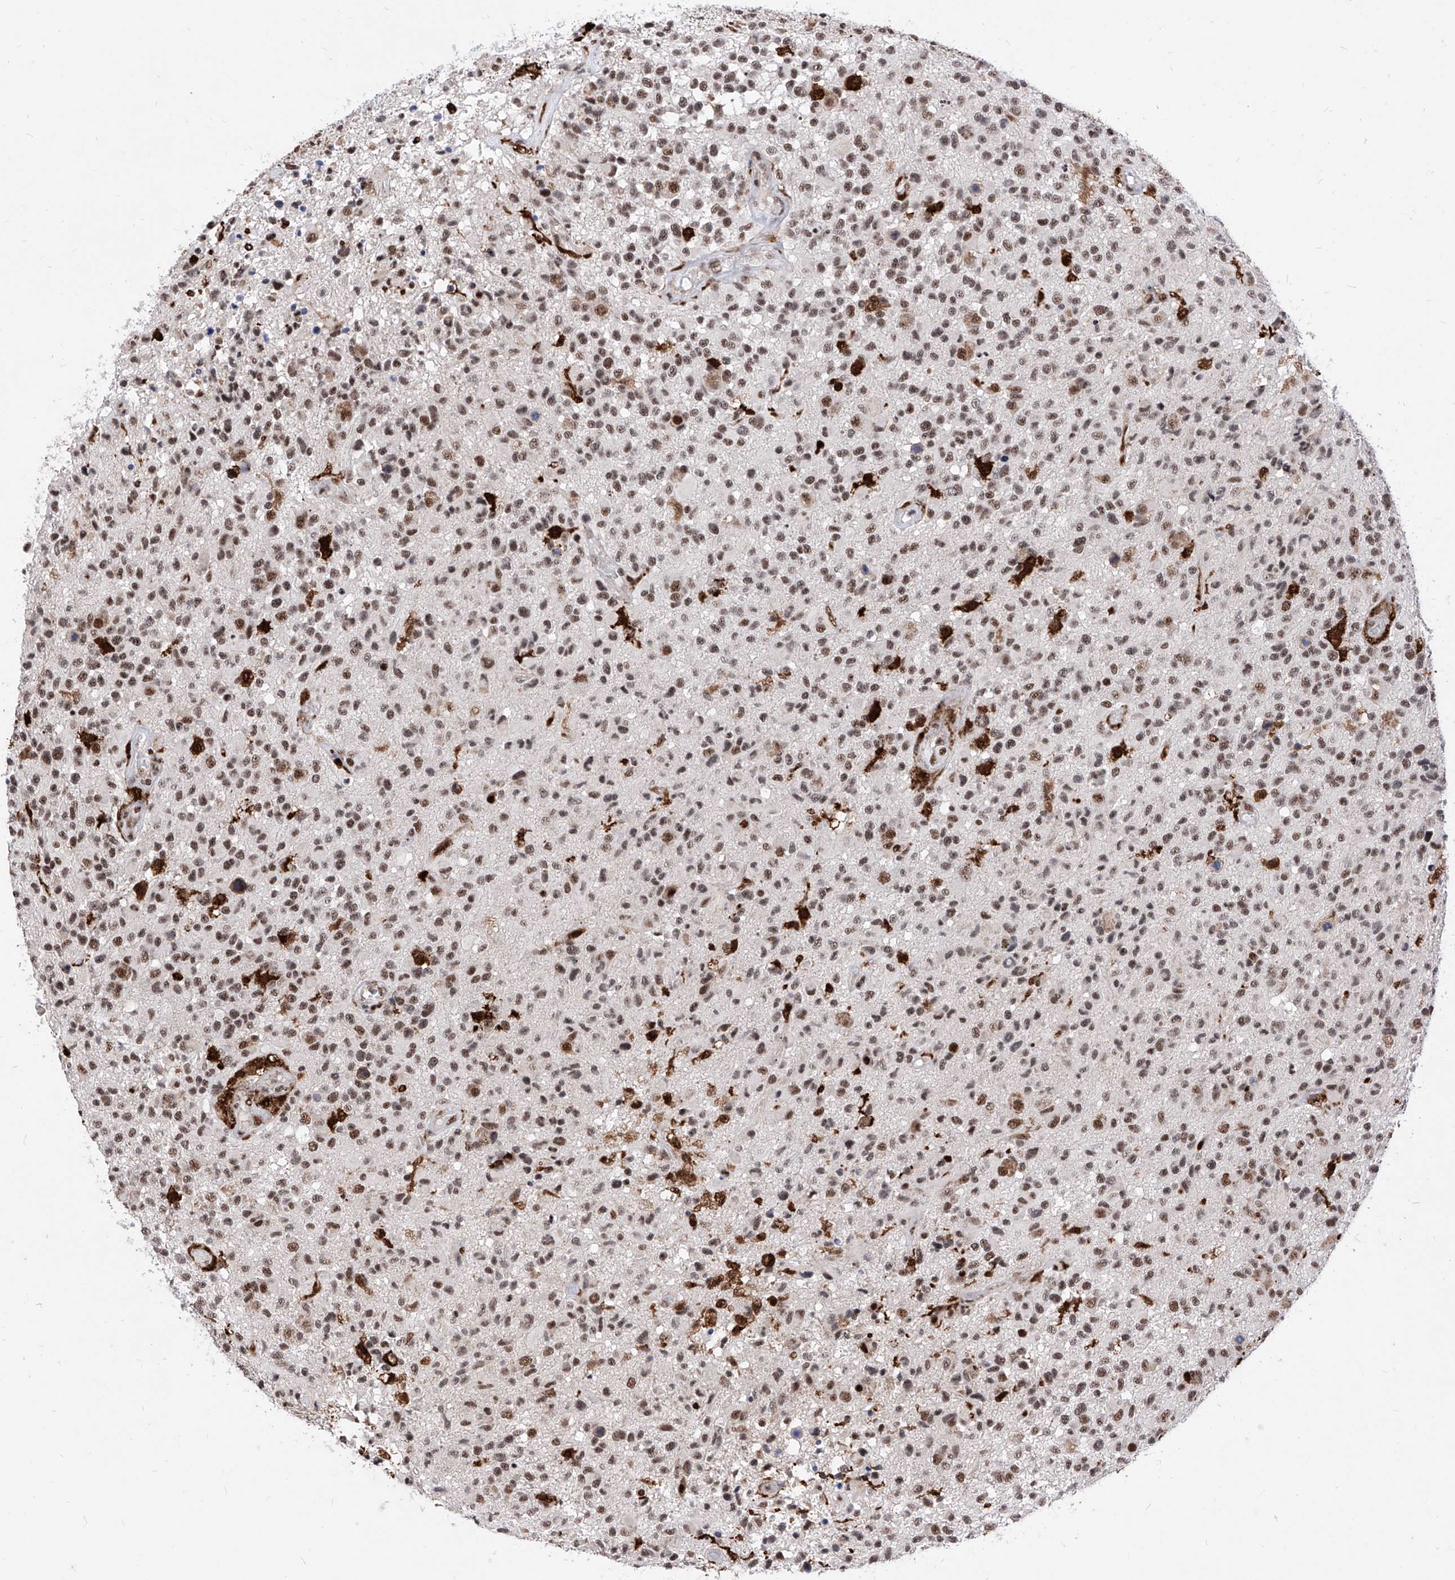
{"staining": {"intensity": "moderate", "quantity": ">75%", "location": "nuclear"}, "tissue": "glioma", "cell_type": "Tumor cells", "image_type": "cancer", "snomed": [{"axis": "morphology", "description": "Glioma, malignant, High grade"}, {"axis": "morphology", "description": "Glioblastoma, NOS"}, {"axis": "topography", "description": "Brain"}], "caption": "This histopathology image exhibits glioblastoma stained with immunohistochemistry to label a protein in brown. The nuclear of tumor cells show moderate positivity for the protein. Nuclei are counter-stained blue.", "gene": "PHF5A", "patient": {"sex": "male", "age": 60}}